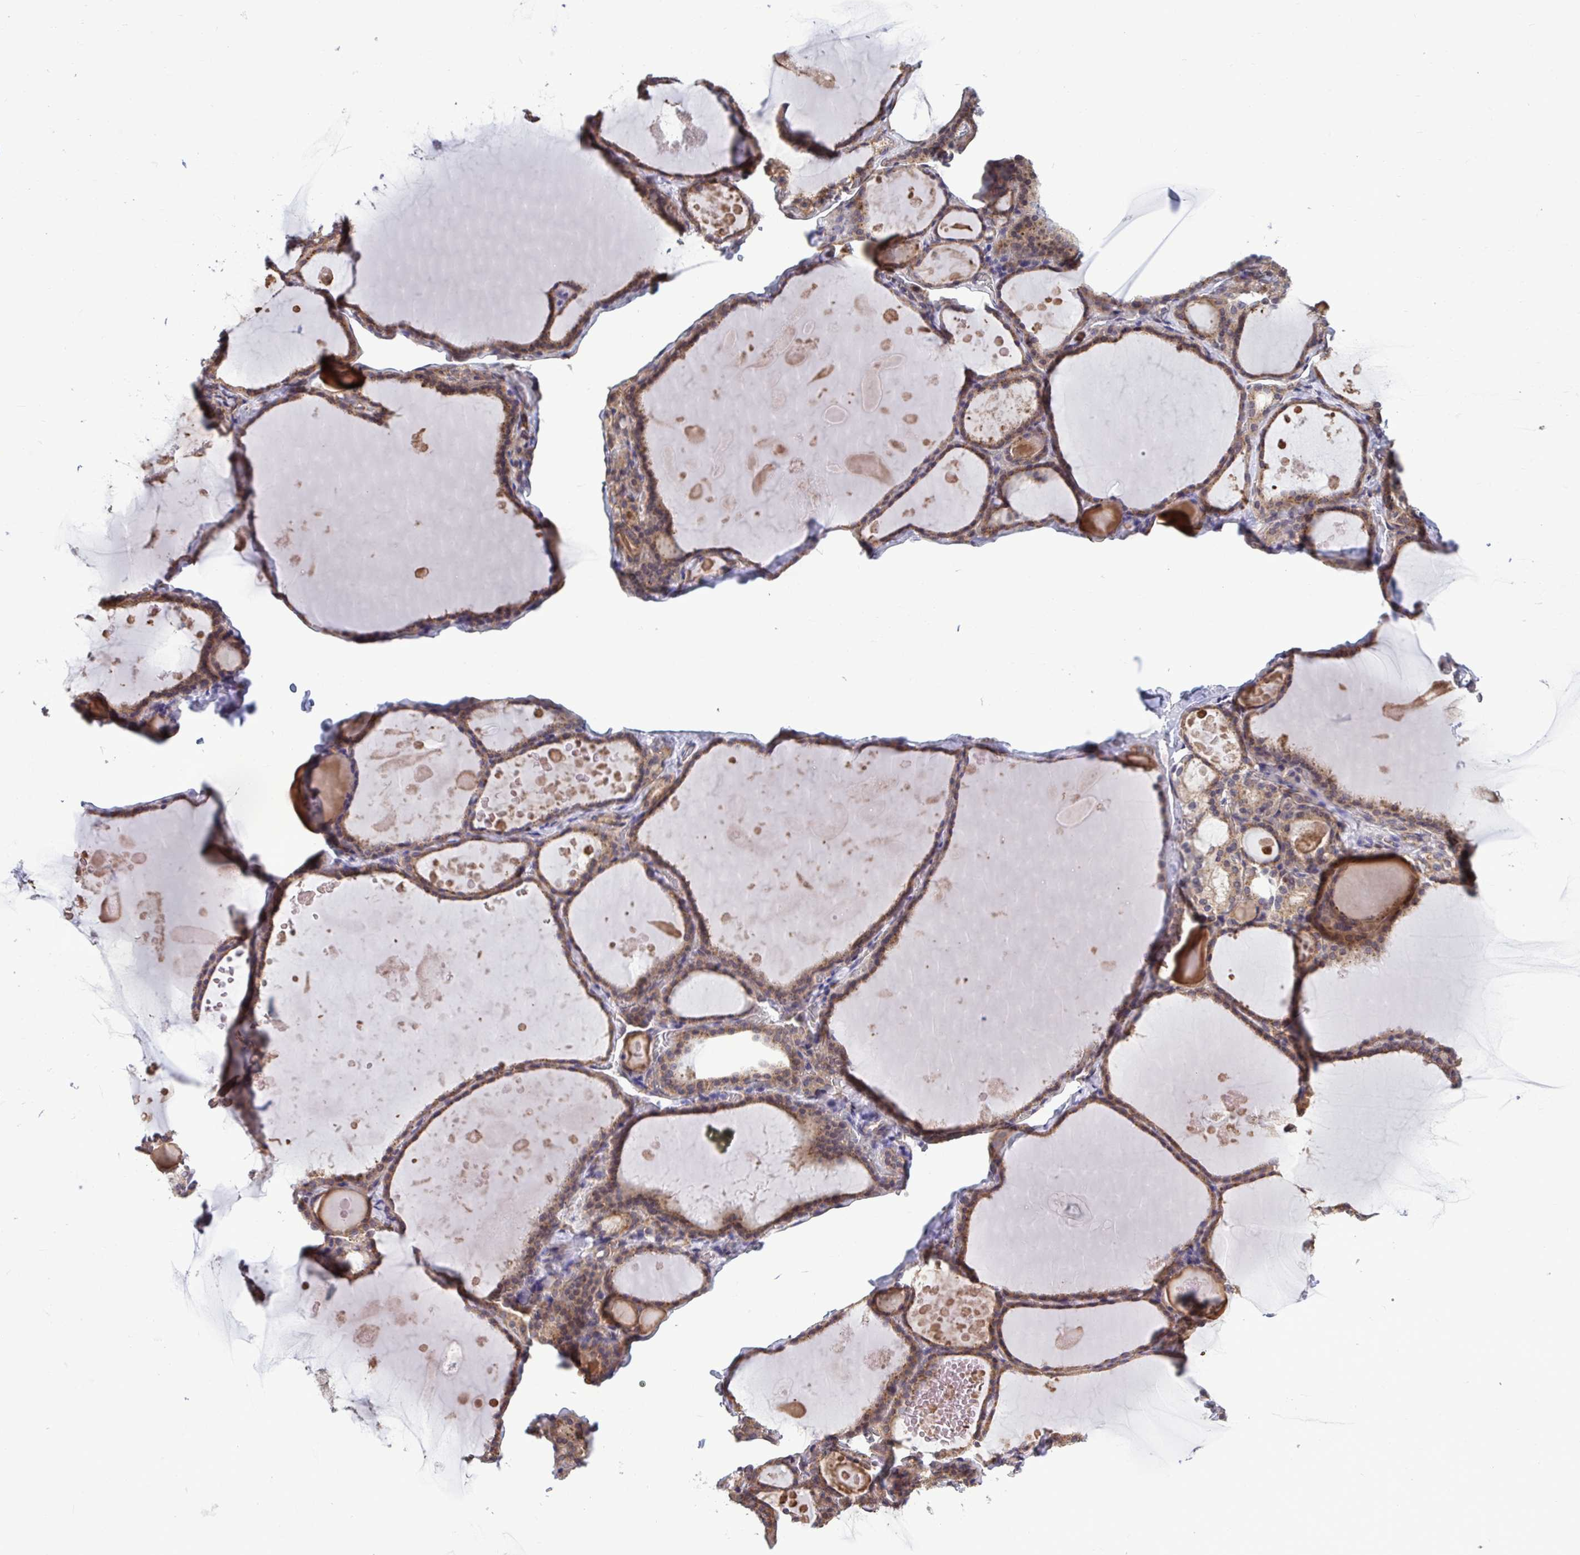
{"staining": {"intensity": "moderate", "quantity": ">75%", "location": "cytoplasmic/membranous"}, "tissue": "thyroid gland", "cell_type": "Glandular cells", "image_type": "normal", "snomed": [{"axis": "morphology", "description": "Normal tissue, NOS"}, {"axis": "topography", "description": "Thyroid gland"}], "caption": "Brown immunohistochemical staining in unremarkable human thyroid gland exhibits moderate cytoplasmic/membranous positivity in approximately >75% of glandular cells.", "gene": "RPS15", "patient": {"sex": "male", "age": 56}}